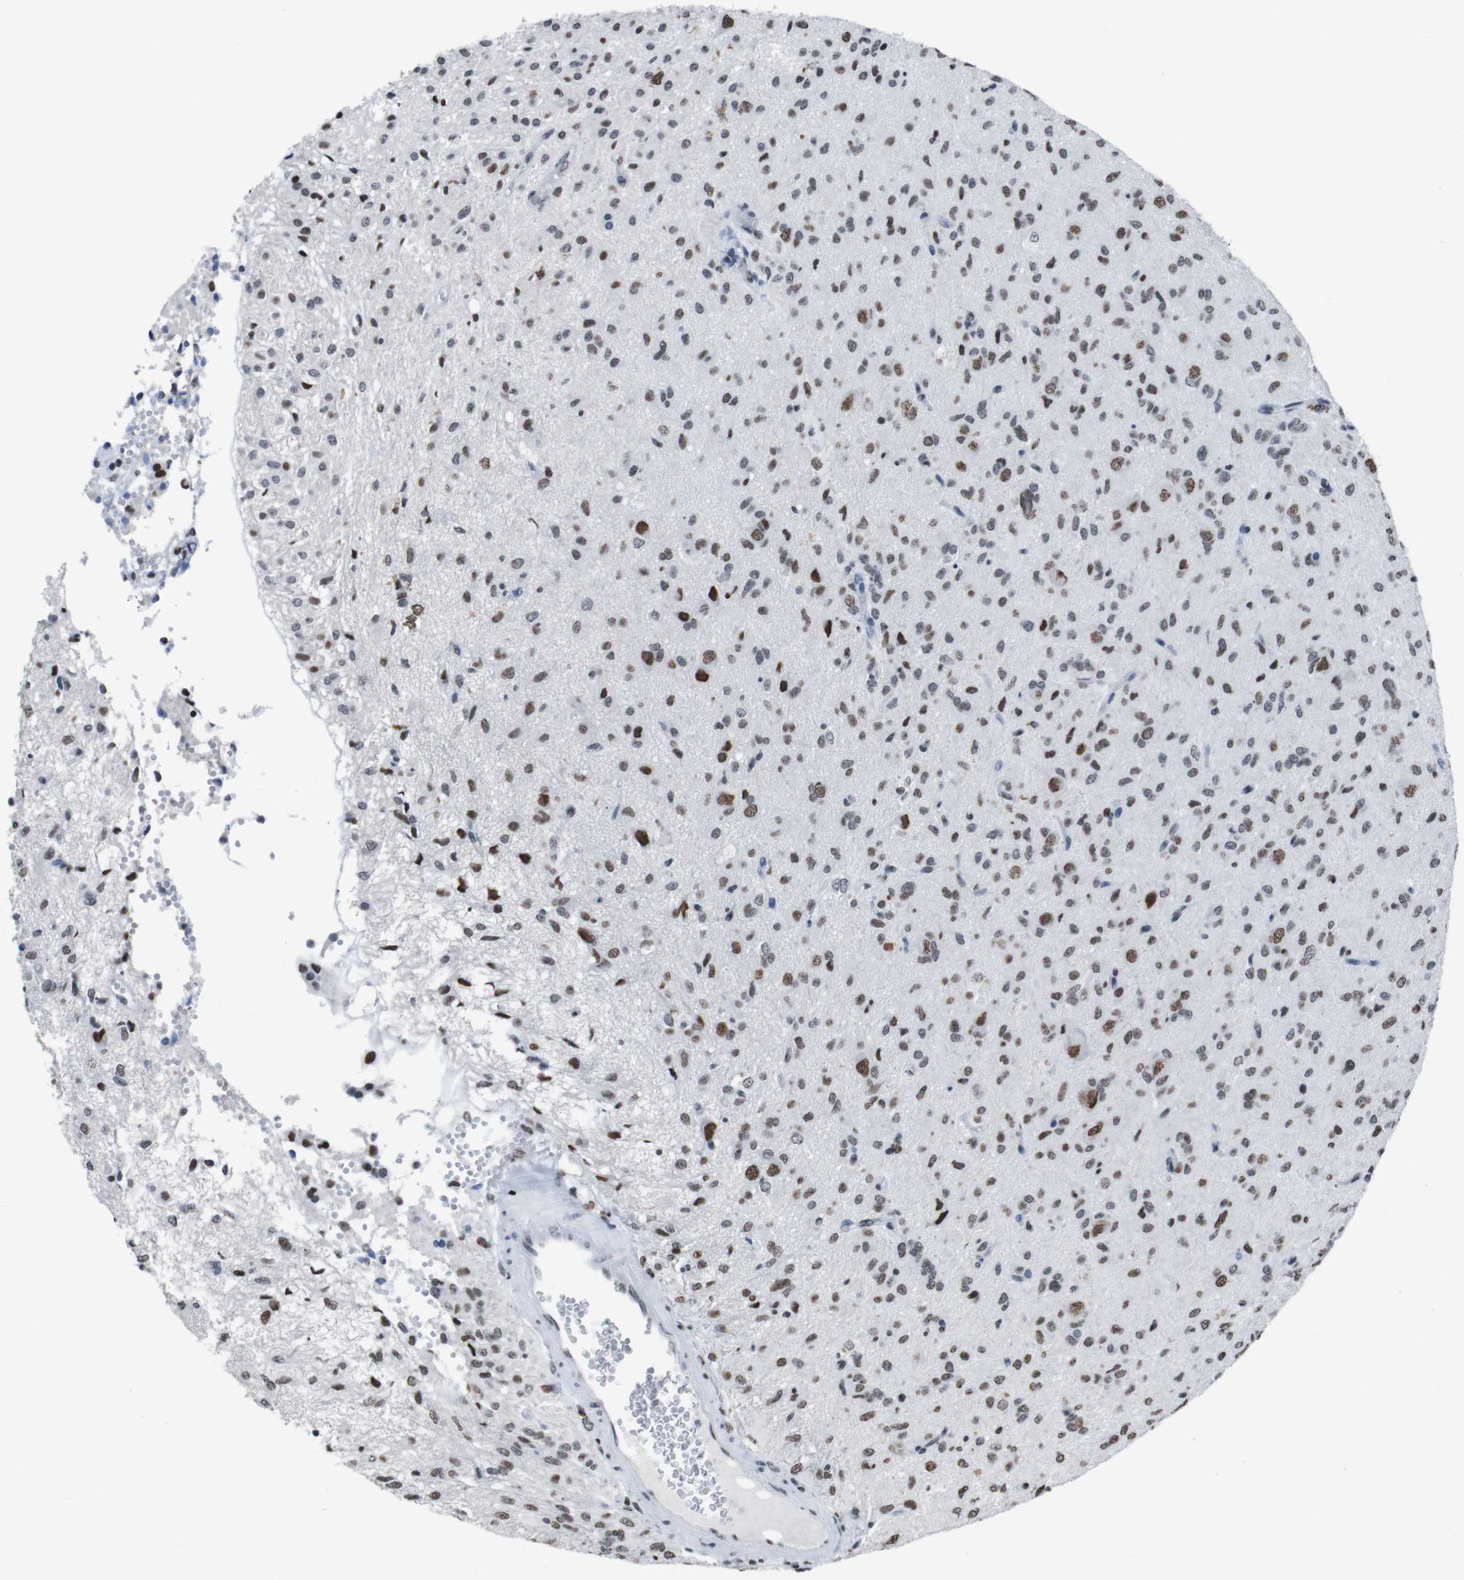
{"staining": {"intensity": "moderate", "quantity": ">75%", "location": "nuclear"}, "tissue": "glioma", "cell_type": "Tumor cells", "image_type": "cancer", "snomed": [{"axis": "morphology", "description": "Glioma, malignant, High grade"}, {"axis": "topography", "description": "Brain"}], "caption": "Moderate nuclear protein expression is seen in about >75% of tumor cells in glioma.", "gene": "PIP4P2", "patient": {"sex": "female", "age": 59}}